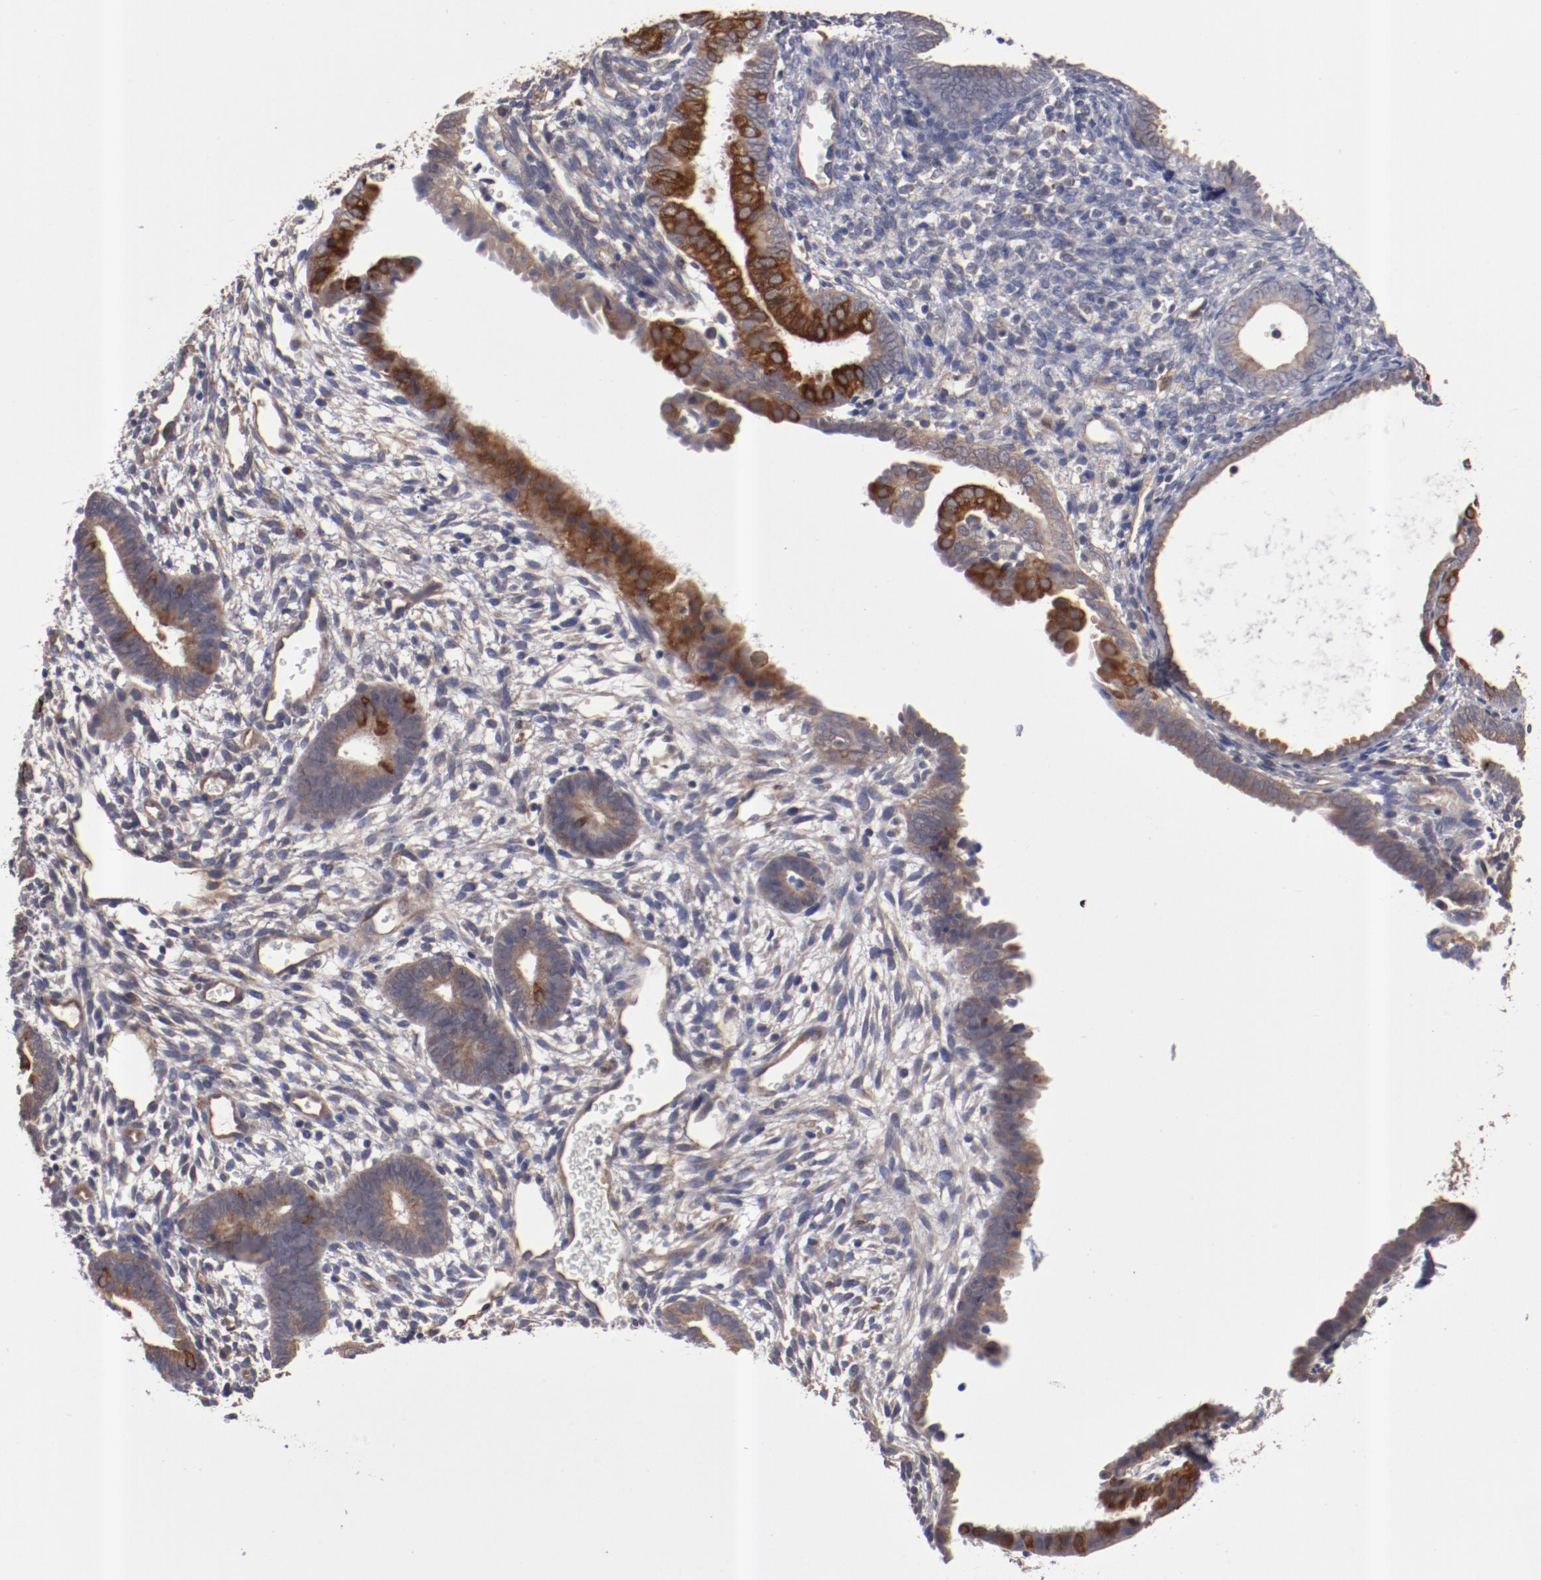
{"staining": {"intensity": "weak", "quantity": ">75%", "location": "cytoplasmic/membranous"}, "tissue": "endometrium", "cell_type": "Cells in endometrial stroma", "image_type": "normal", "snomed": [{"axis": "morphology", "description": "Normal tissue, NOS"}, {"axis": "topography", "description": "Smooth muscle"}, {"axis": "topography", "description": "Endometrium"}], "caption": "Brown immunohistochemical staining in normal endometrium displays weak cytoplasmic/membranous positivity in about >75% of cells in endometrial stroma.", "gene": "DNAAF2", "patient": {"sex": "female", "age": 57}}